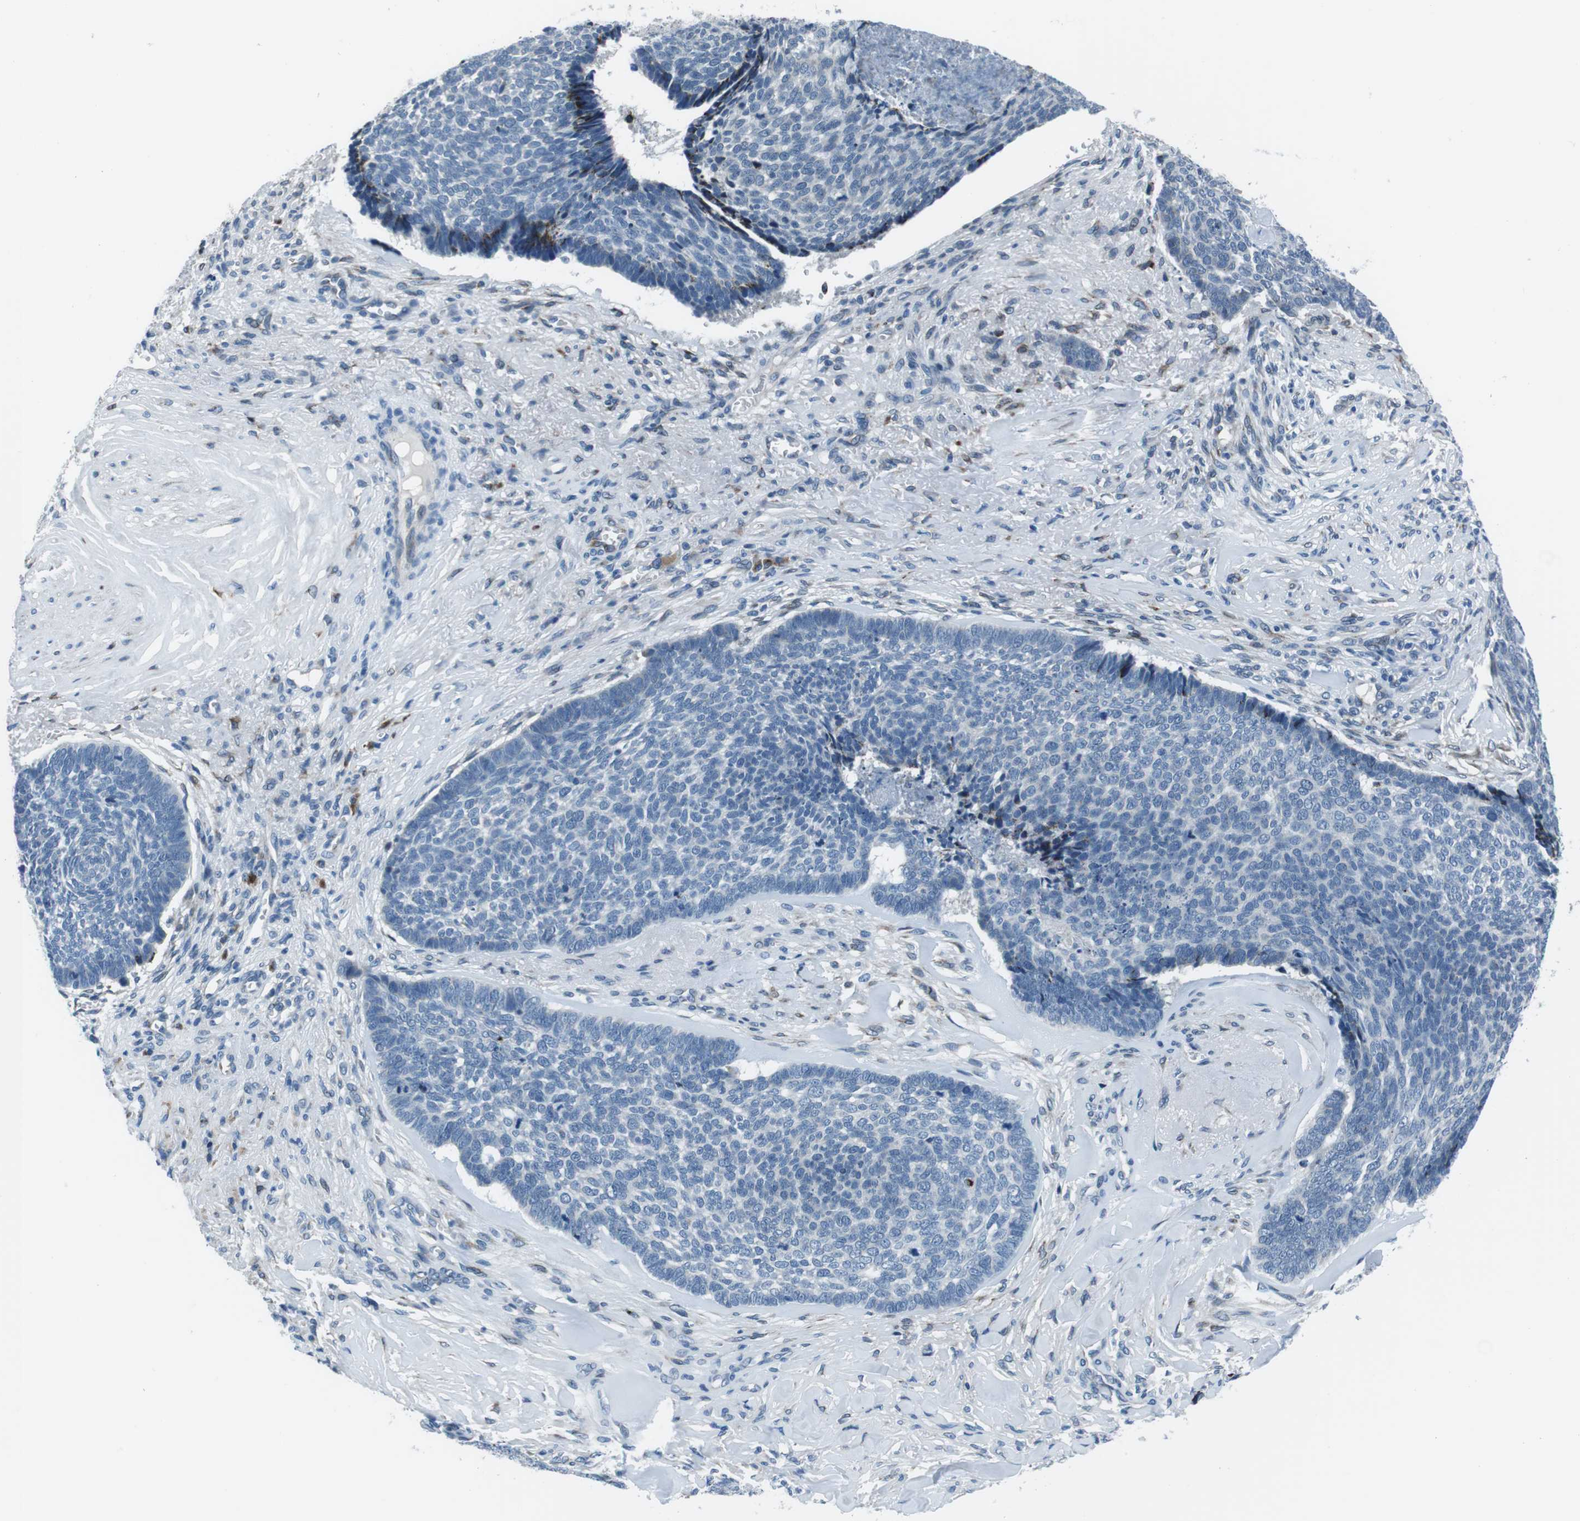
{"staining": {"intensity": "negative", "quantity": "none", "location": "none"}, "tissue": "skin cancer", "cell_type": "Tumor cells", "image_type": "cancer", "snomed": [{"axis": "morphology", "description": "Basal cell carcinoma"}, {"axis": "topography", "description": "Skin"}], "caption": "The immunohistochemistry (IHC) micrograph has no significant positivity in tumor cells of skin cancer (basal cell carcinoma) tissue.", "gene": "NUCB2", "patient": {"sex": "male", "age": 84}}